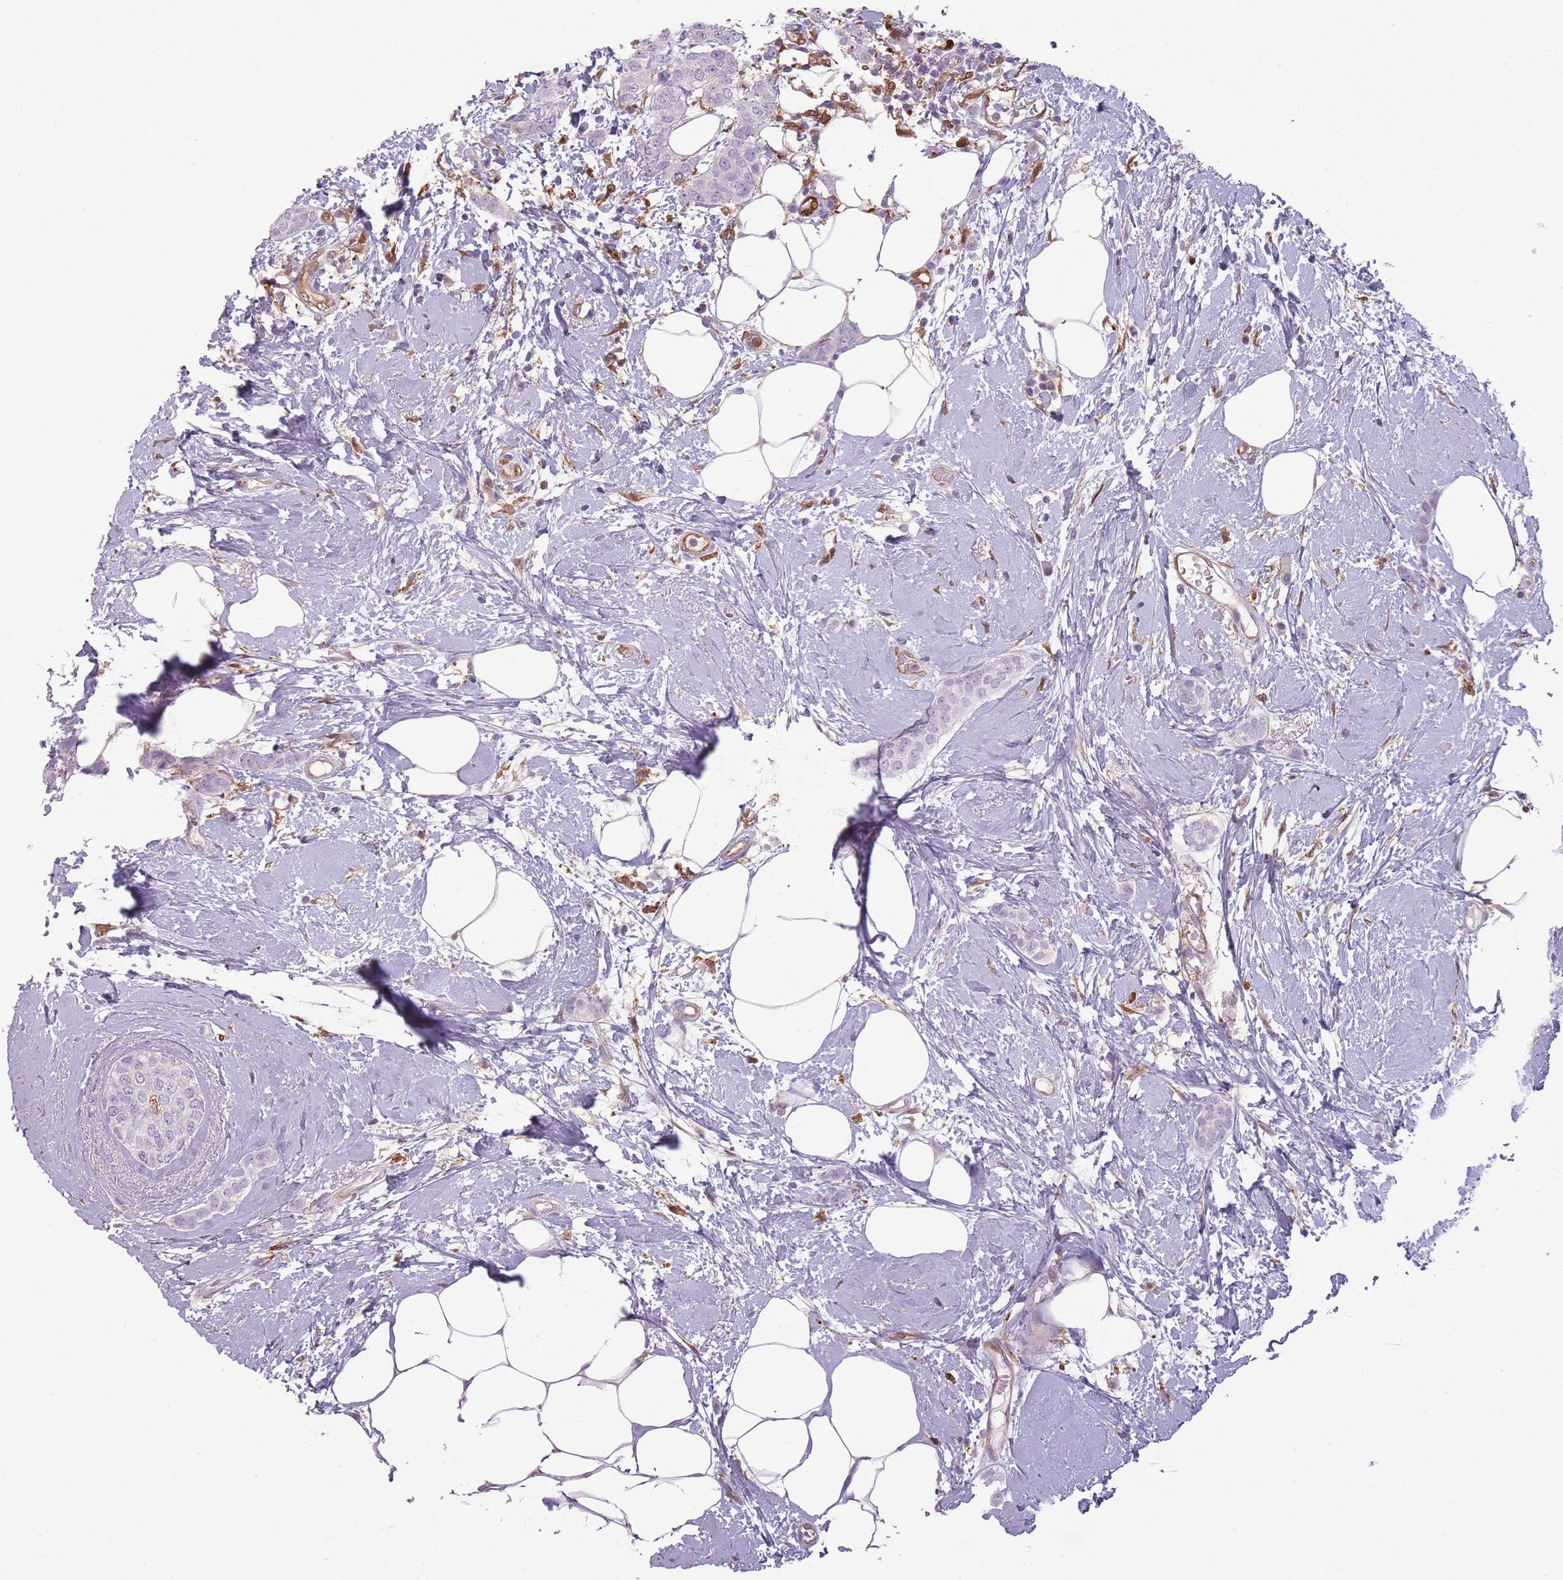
{"staining": {"intensity": "negative", "quantity": "none", "location": "none"}, "tissue": "breast cancer", "cell_type": "Tumor cells", "image_type": "cancer", "snomed": [{"axis": "morphology", "description": "Duct carcinoma"}, {"axis": "topography", "description": "Breast"}], "caption": "A high-resolution histopathology image shows IHC staining of breast cancer (invasive ductal carcinoma), which demonstrates no significant staining in tumor cells. (Stains: DAB (3,3'-diaminobenzidine) immunohistochemistry with hematoxylin counter stain, Microscopy: brightfield microscopy at high magnification).", "gene": "LGALS9", "patient": {"sex": "female", "age": 72}}